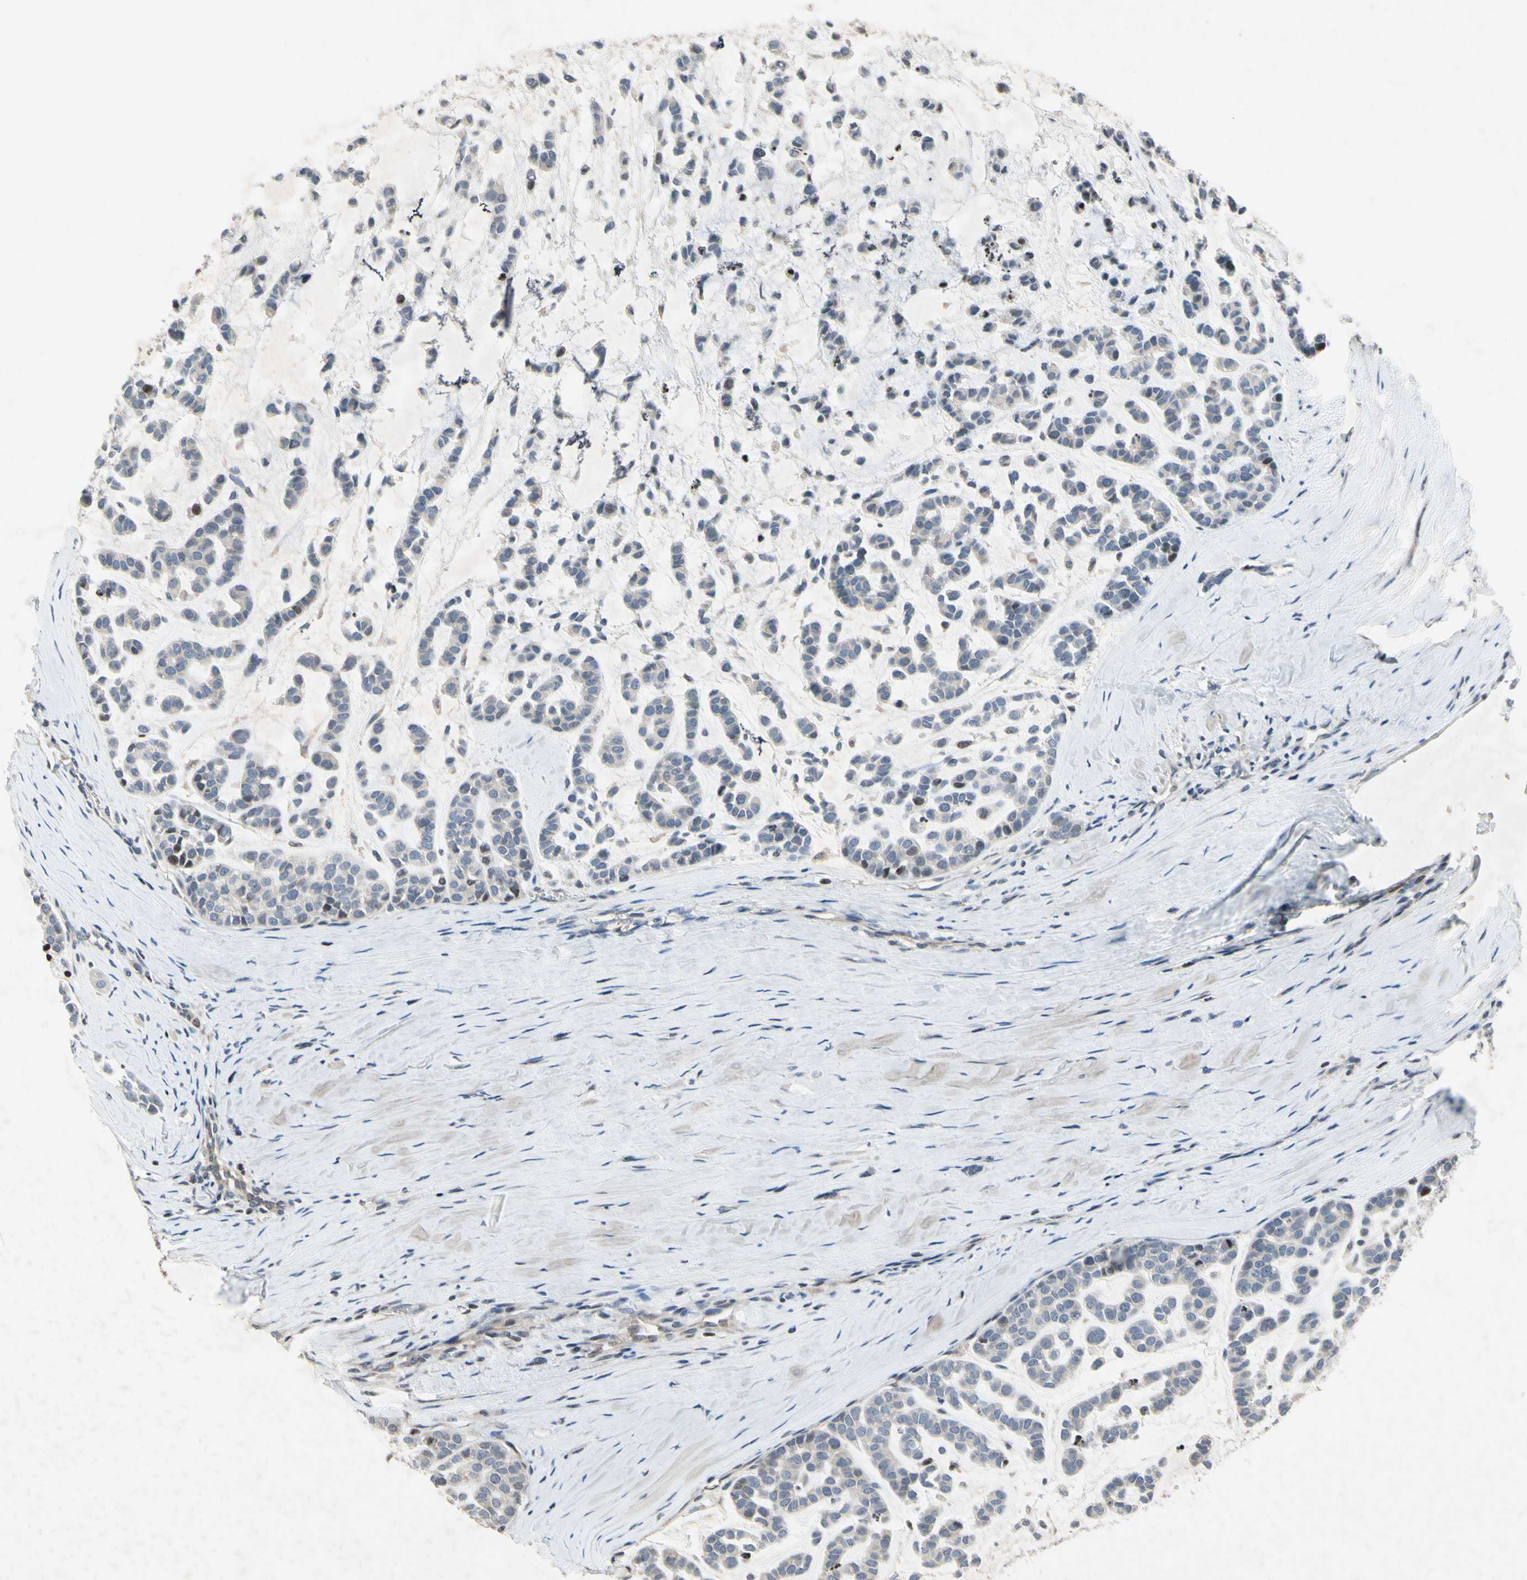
{"staining": {"intensity": "moderate", "quantity": "<25%", "location": "nuclear"}, "tissue": "head and neck cancer", "cell_type": "Tumor cells", "image_type": "cancer", "snomed": [{"axis": "morphology", "description": "Adenocarcinoma, NOS"}, {"axis": "morphology", "description": "Adenoma, NOS"}, {"axis": "topography", "description": "Head-Neck"}], "caption": "A brown stain shows moderate nuclear positivity of a protein in human head and neck cancer (adenocarcinoma) tumor cells. (Brightfield microscopy of DAB IHC at high magnification).", "gene": "ARG1", "patient": {"sex": "female", "age": 55}}